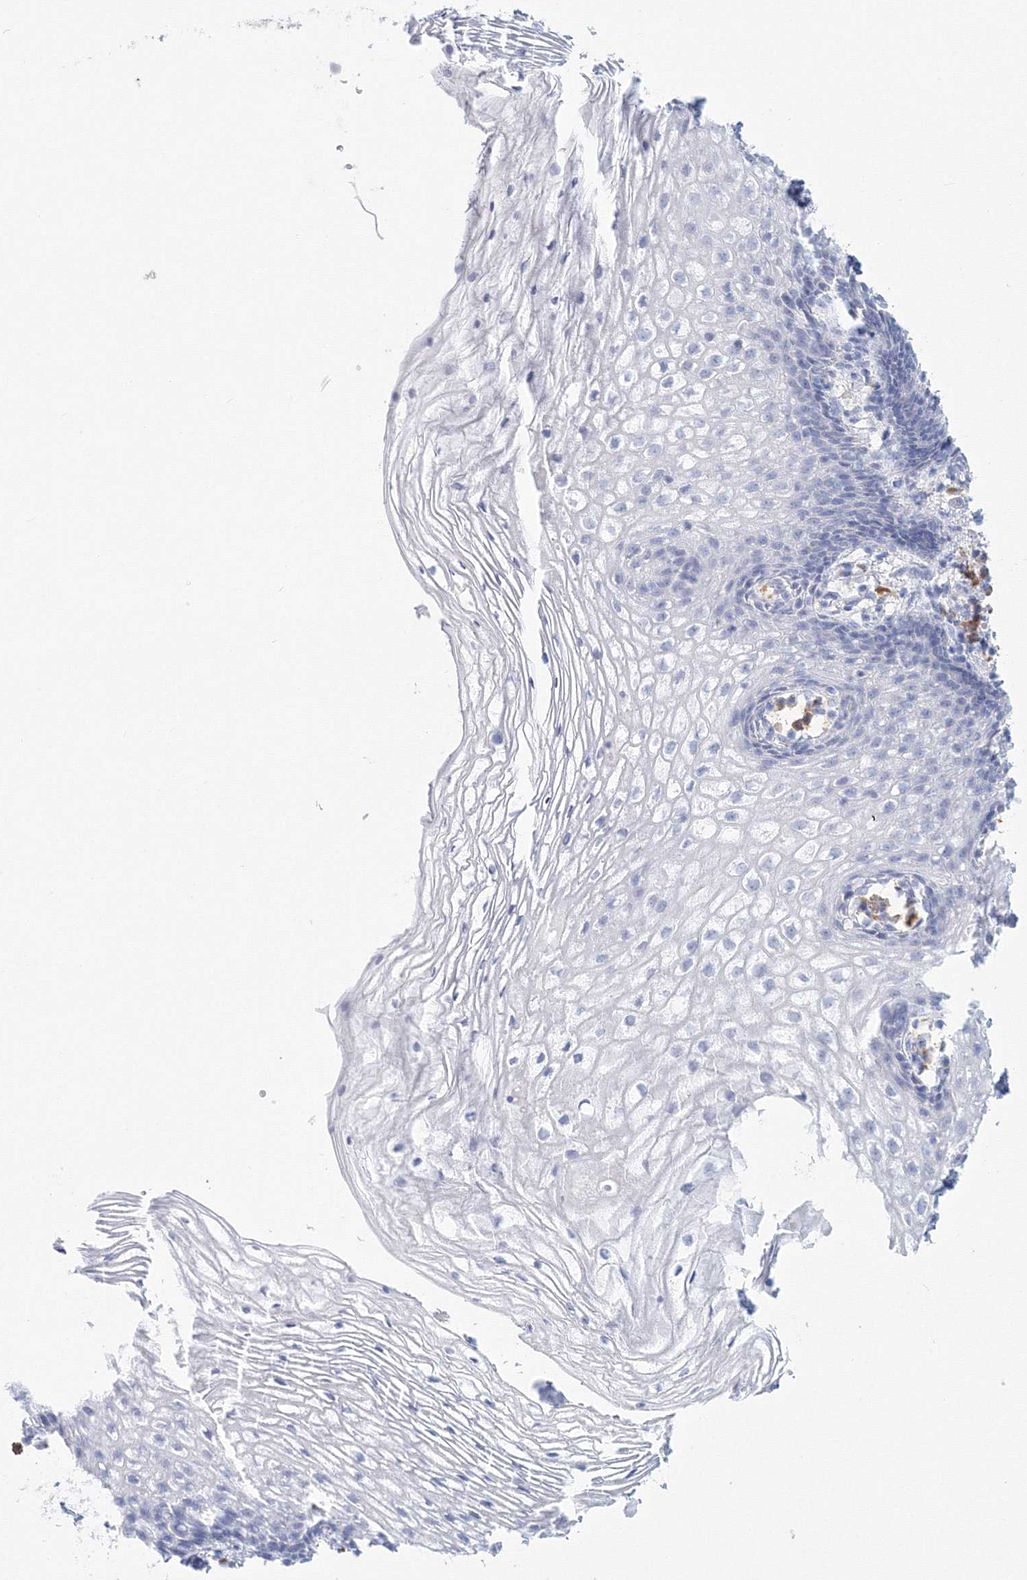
{"staining": {"intensity": "negative", "quantity": "none", "location": "none"}, "tissue": "vagina", "cell_type": "Squamous epithelial cells", "image_type": "normal", "snomed": [{"axis": "morphology", "description": "Normal tissue, NOS"}, {"axis": "topography", "description": "Vagina"}], "caption": "Normal vagina was stained to show a protein in brown. There is no significant expression in squamous epithelial cells. Brightfield microscopy of IHC stained with DAB (brown) and hematoxylin (blue), captured at high magnification.", "gene": "VSIG1", "patient": {"sex": "female", "age": 60}}